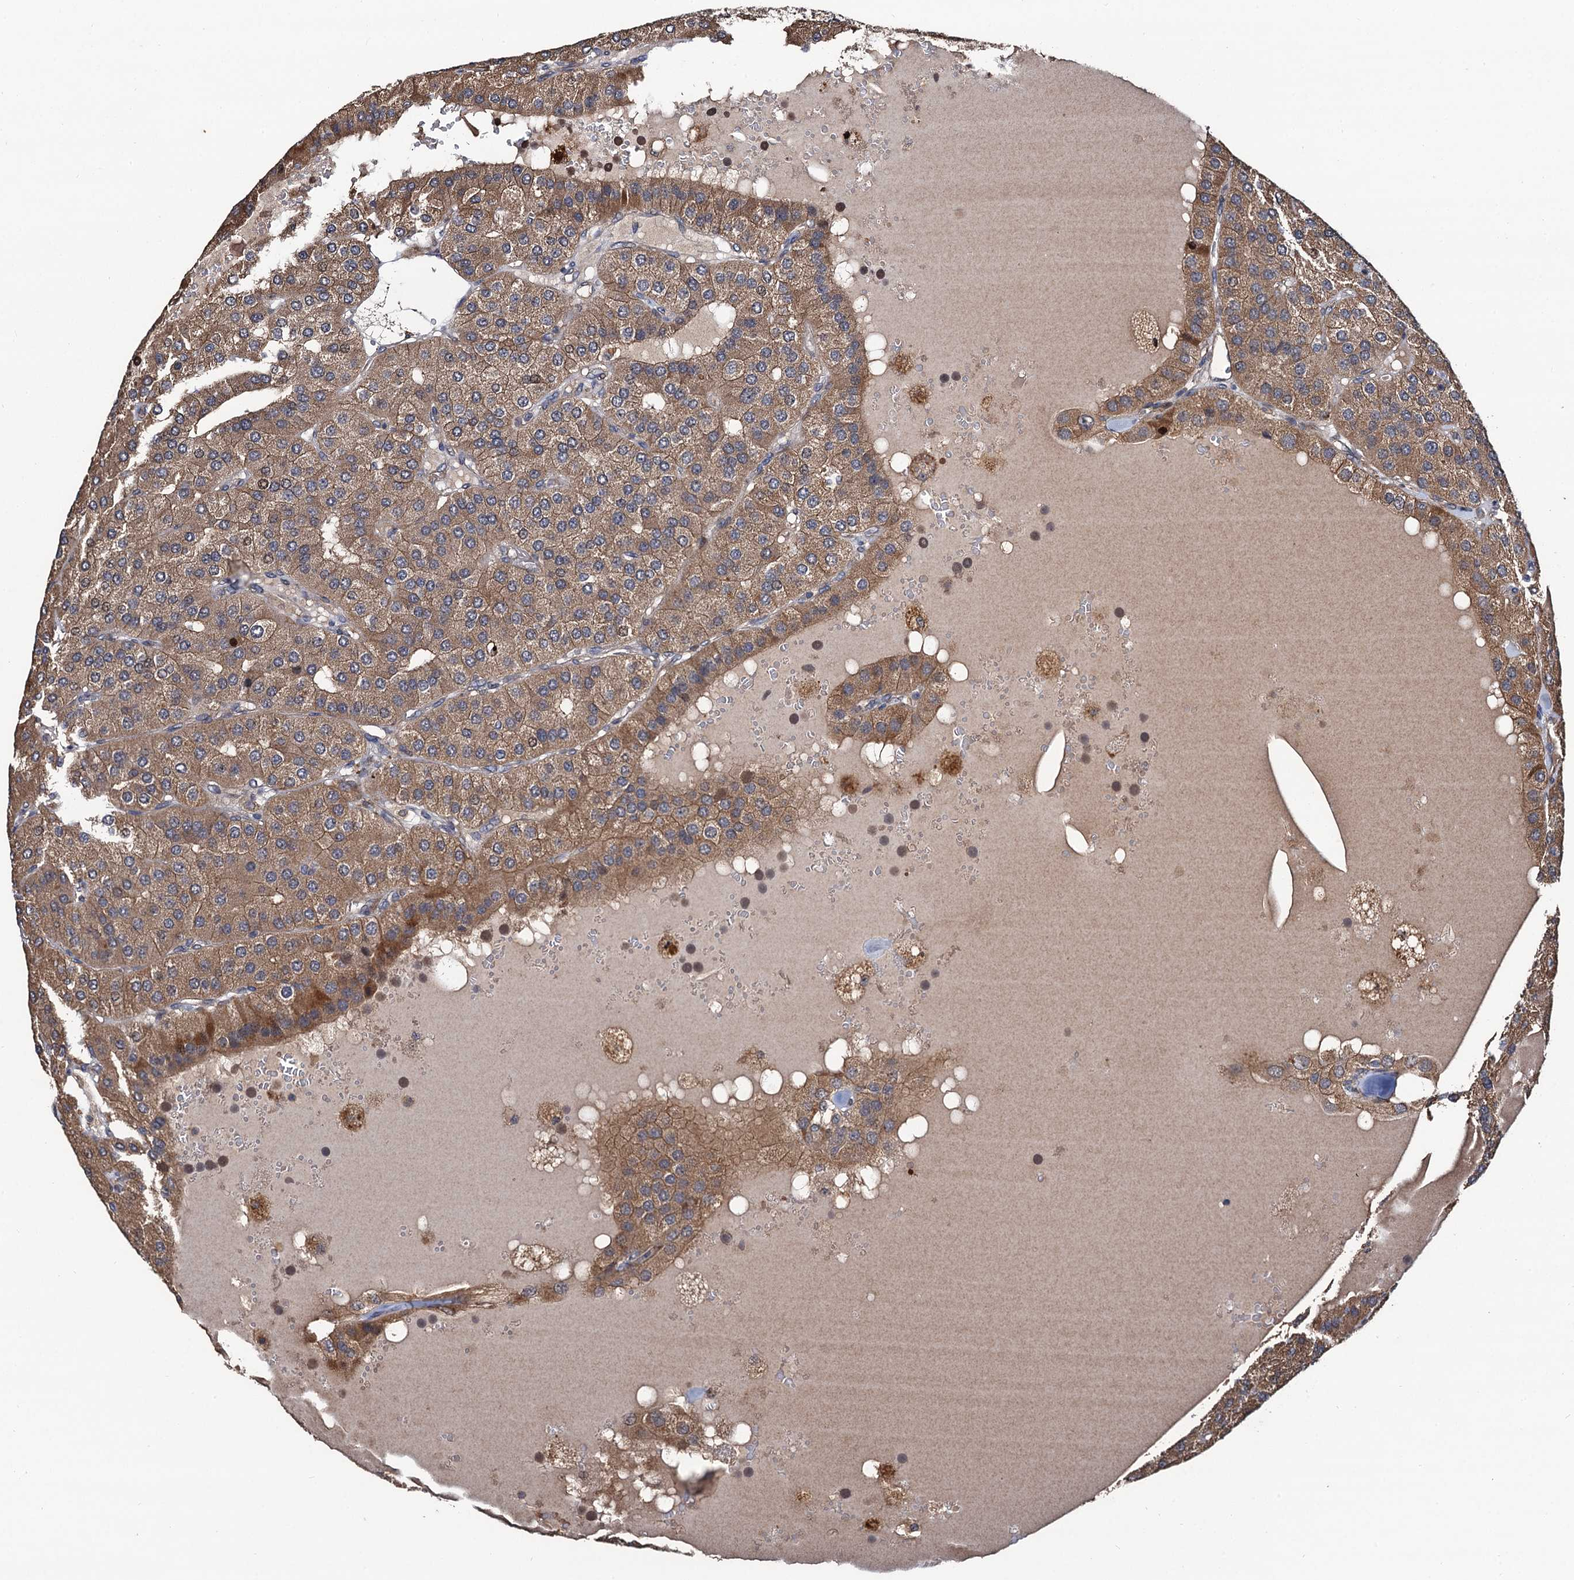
{"staining": {"intensity": "moderate", "quantity": ">75%", "location": "cytoplasmic/membranous"}, "tissue": "parathyroid gland", "cell_type": "Glandular cells", "image_type": "normal", "snomed": [{"axis": "morphology", "description": "Normal tissue, NOS"}, {"axis": "morphology", "description": "Adenoma, NOS"}, {"axis": "topography", "description": "Parathyroid gland"}], "caption": "Approximately >75% of glandular cells in unremarkable human parathyroid gland show moderate cytoplasmic/membranous protein staining as visualized by brown immunohistochemical staining.", "gene": "TMEM39B", "patient": {"sex": "female", "age": 86}}